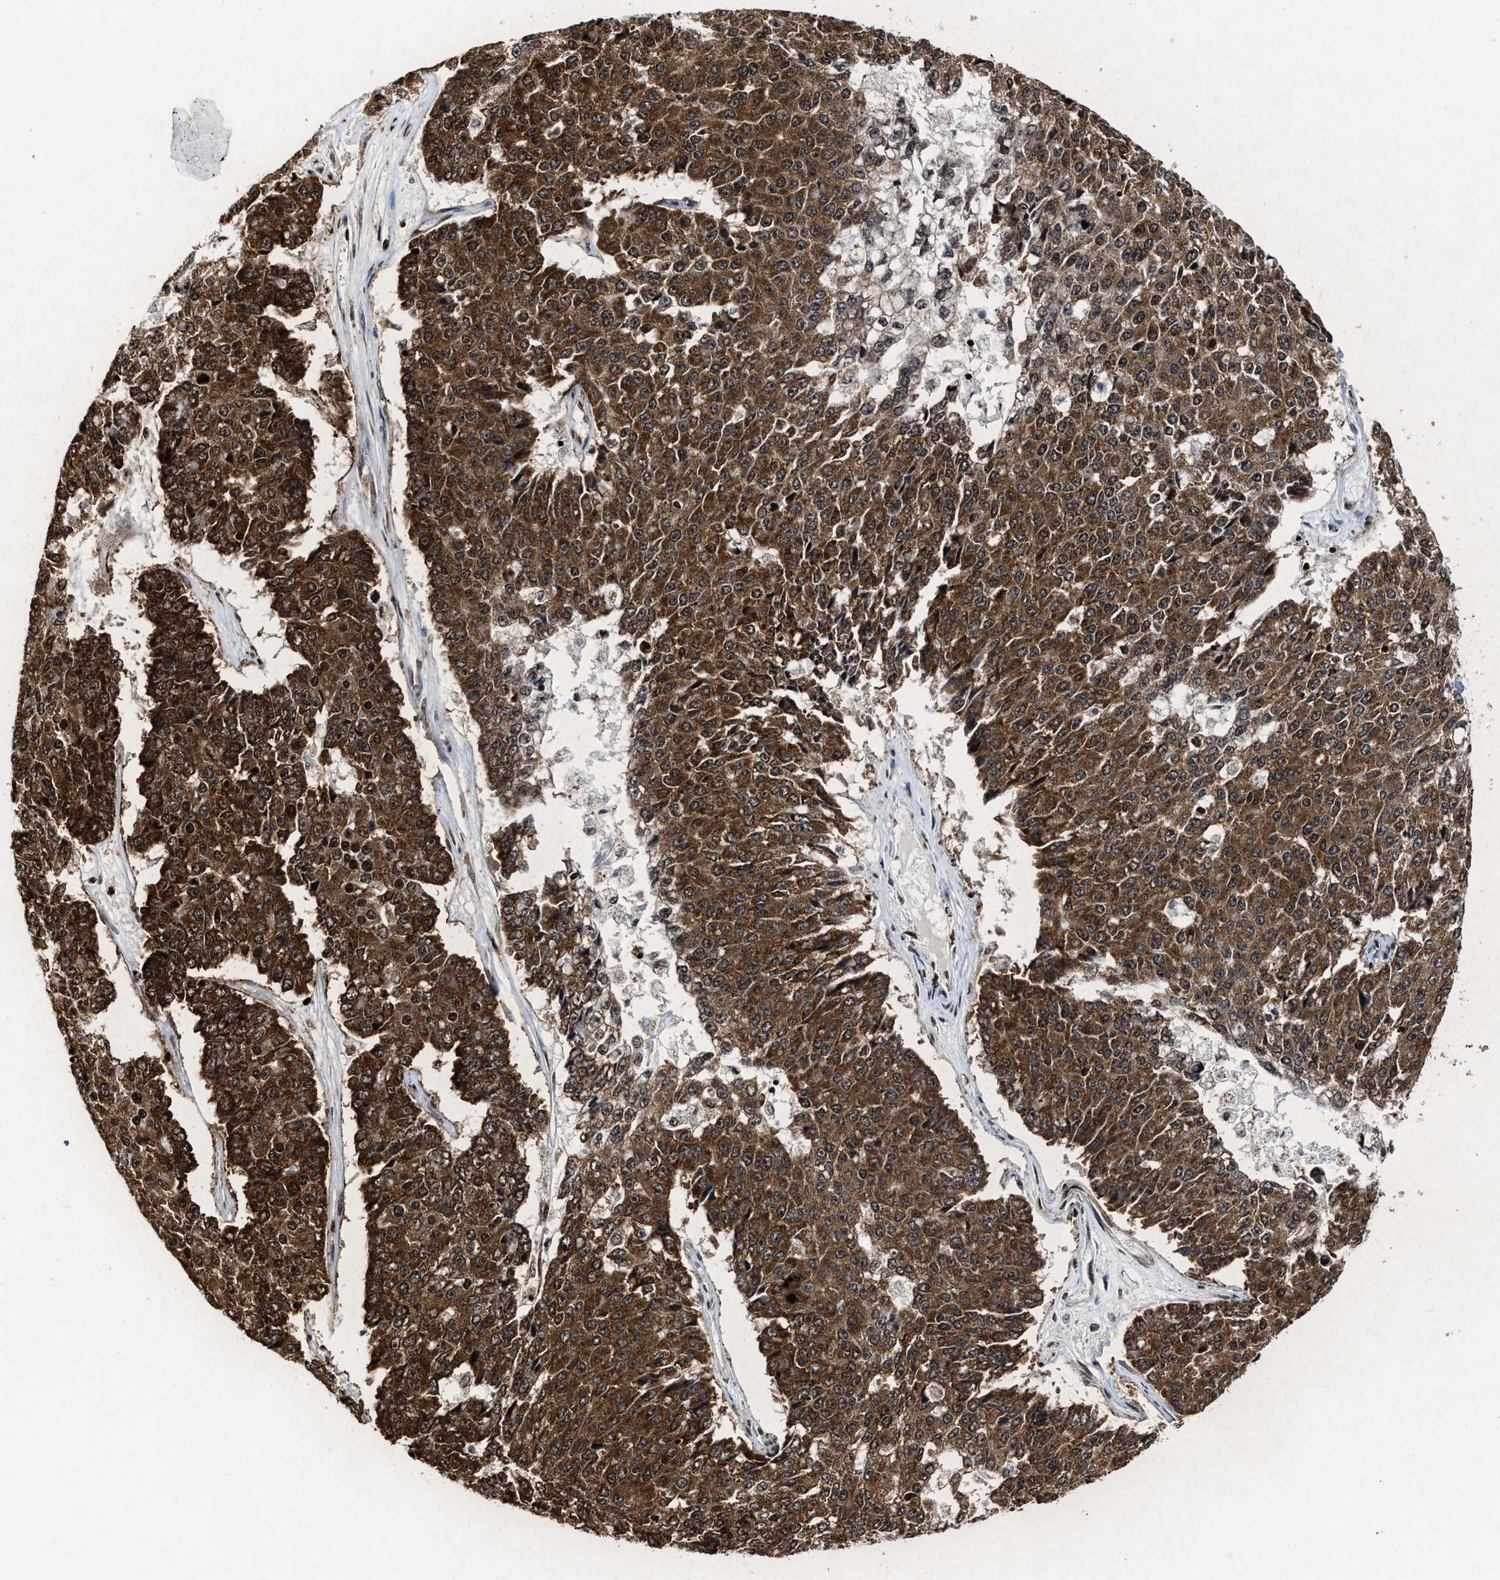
{"staining": {"intensity": "strong", "quantity": ">75%", "location": "cytoplasmic/membranous,nuclear"}, "tissue": "pancreatic cancer", "cell_type": "Tumor cells", "image_type": "cancer", "snomed": [{"axis": "morphology", "description": "Adenocarcinoma, NOS"}, {"axis": "topography", "description": "Pancreas"}], "caption": "High-magnification brightfield microscopy of pancreatic cancer stained with DAB (brown) and counterstained with hematoxylin (blue). tumor cells exhibit strong cytoplasmic/membranous and nuclear staining is seen in approximately>75% of cells.", "gene": "ALYREF", "patient": {"sex": "male", "age": 50}}